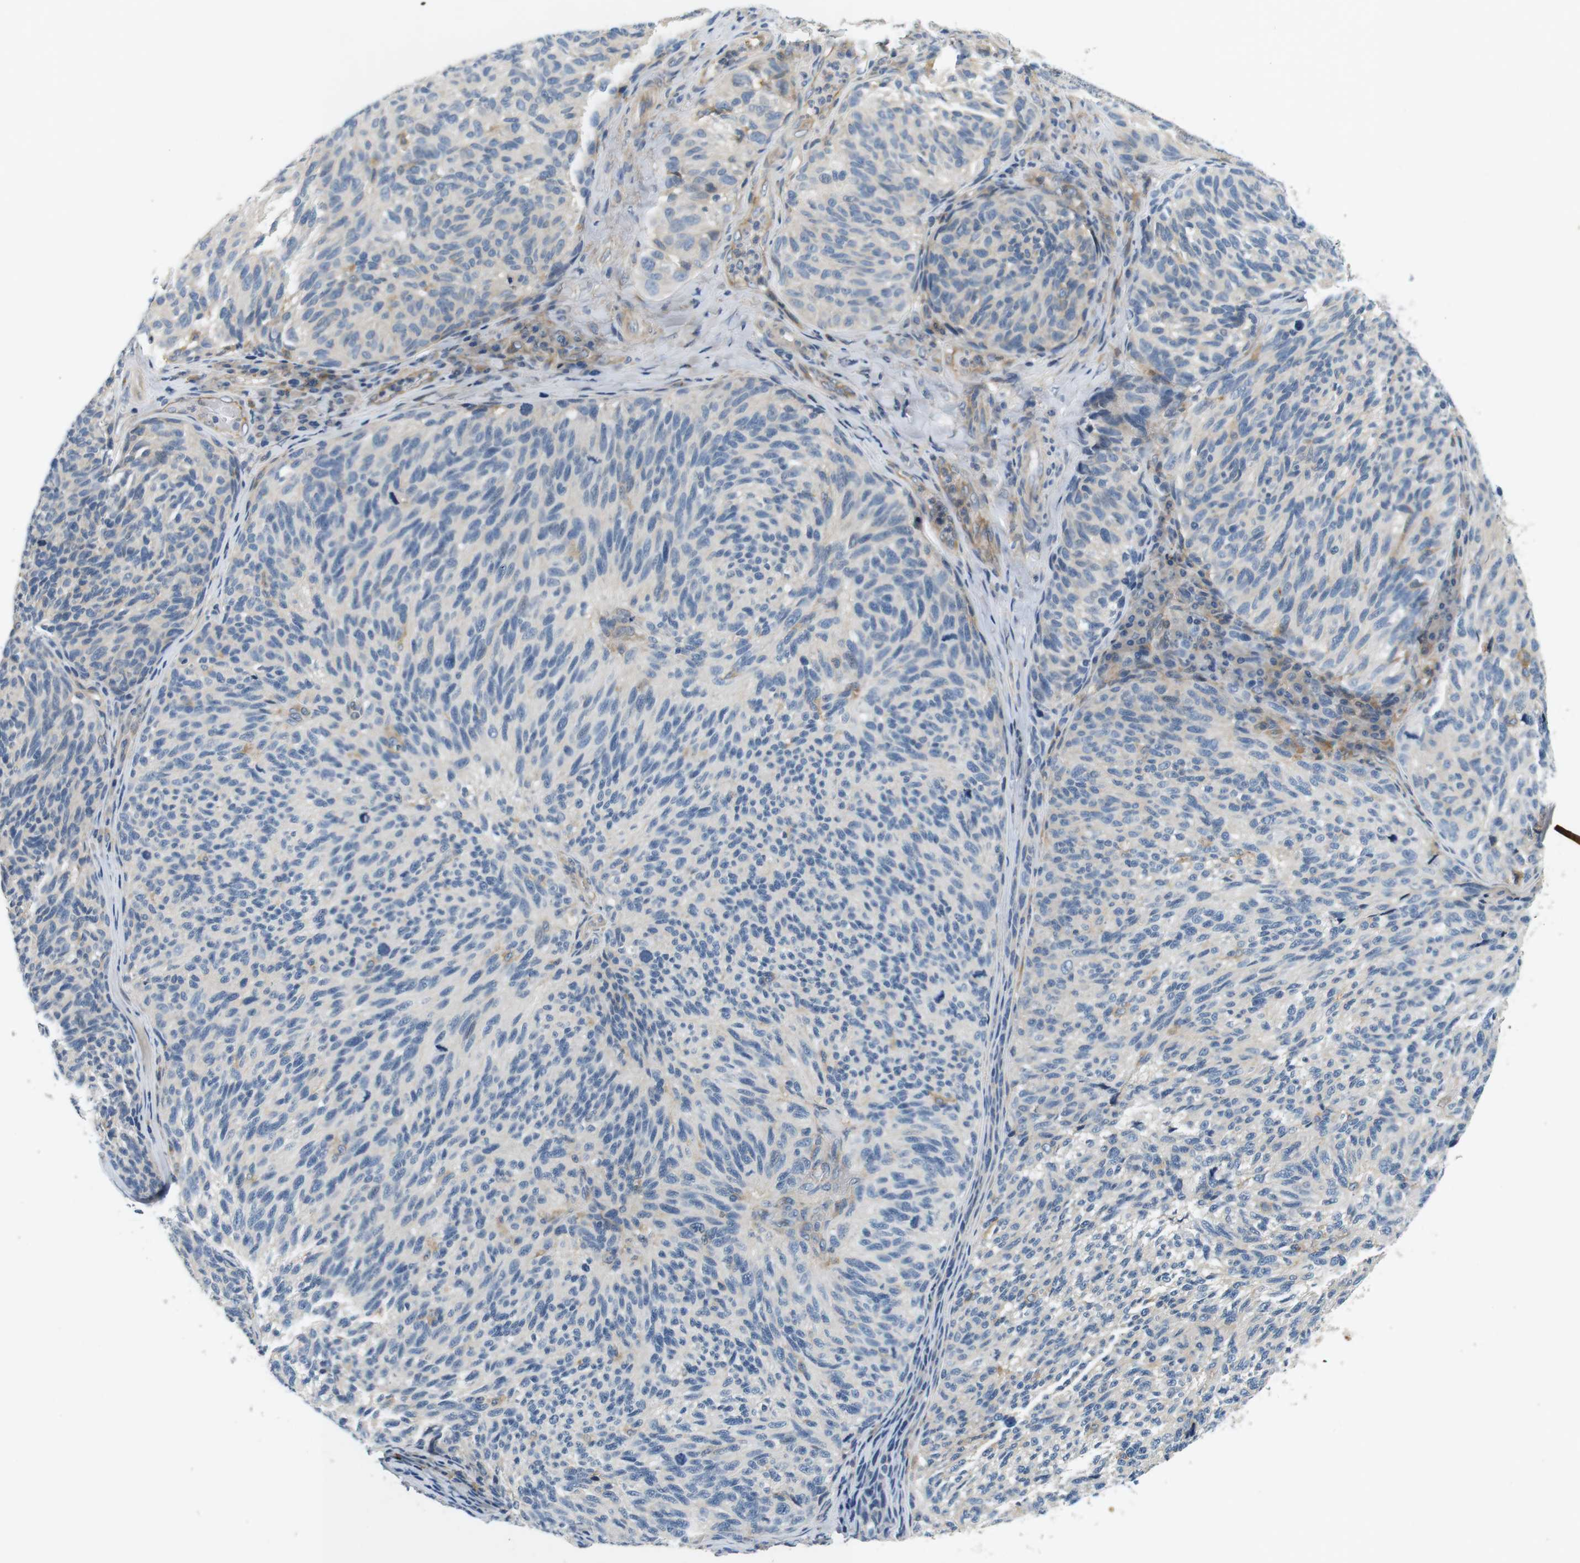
{"staining": {"intensity": "negative", "quantity": "none", "location": "none"}, "tissue": "melanoma", "cell_type": "Tumor cells", "image_type": "cancer", "snomed": [{"axis": "morphology", "description": "Malignant melanoma, NOS"}, {"axis": "topography", "description": "Skin"}], "caption": "This micrograph is of malignant melanoma stained with immunohistochemistry (IHC) to label a protein in brown with the nuclei are counter-stained blue. There is no staining in tumor cells.", "gene": "SLC30A1", "patient": {"sex": "female", "age": 73}}